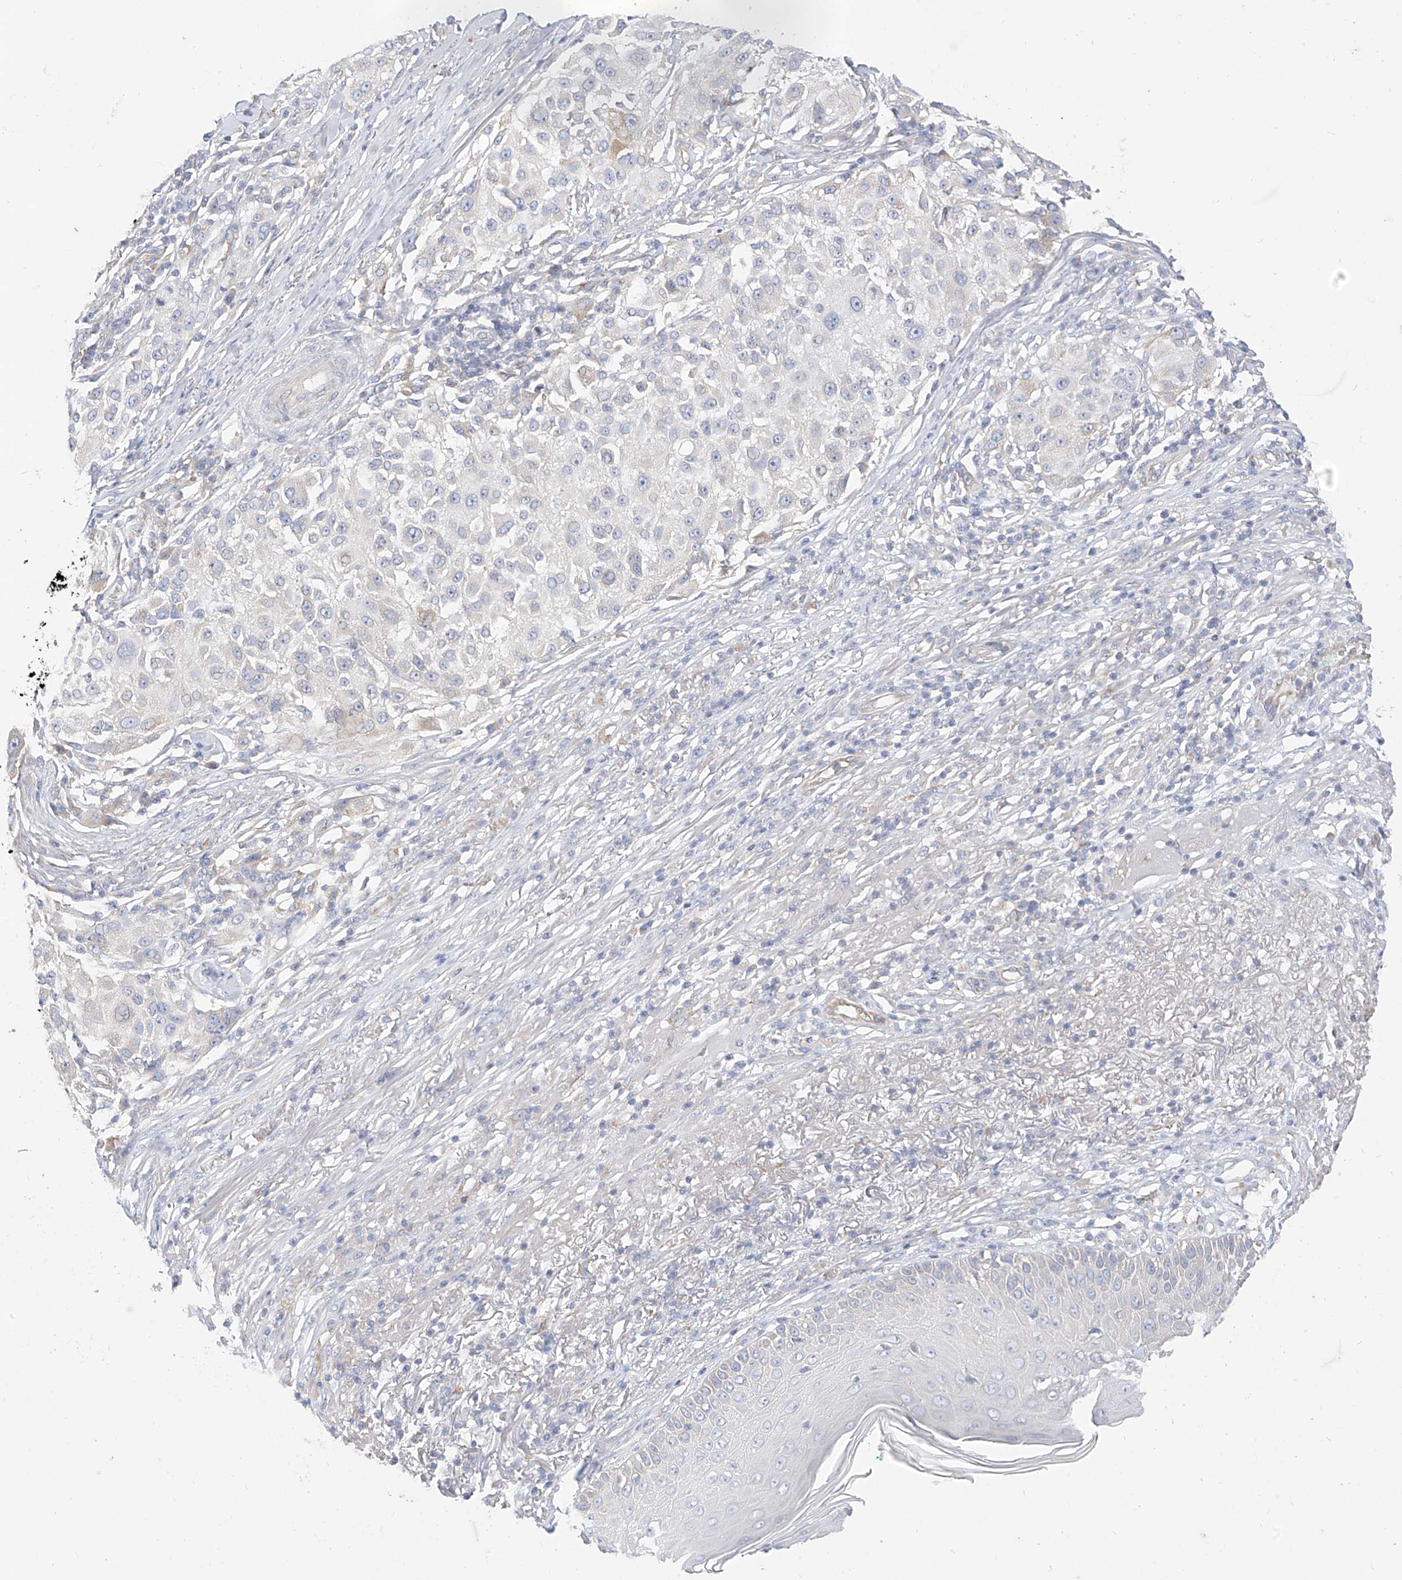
{"staining": {"intensity": "negative", "quantity": "none", "location": "none"}, "tissue": "melanoma", "cell_type": "Tumor cells", "image_type": "cancer", "snomed": [{"axis": "morphology", "description": "Necrosis, NOS"}, {"axis": "morphology", "description": "Malignant melanoma, NOS"}, {"axis": "topography", "description": "Skin"}], "caption": "Immunohistochemistry (IHC) image of melanoma stained for a protein (brown), which shows no staining in tumor cells.", "gene": "RASA2", "patient": {"sex": "female", "age": 87}}